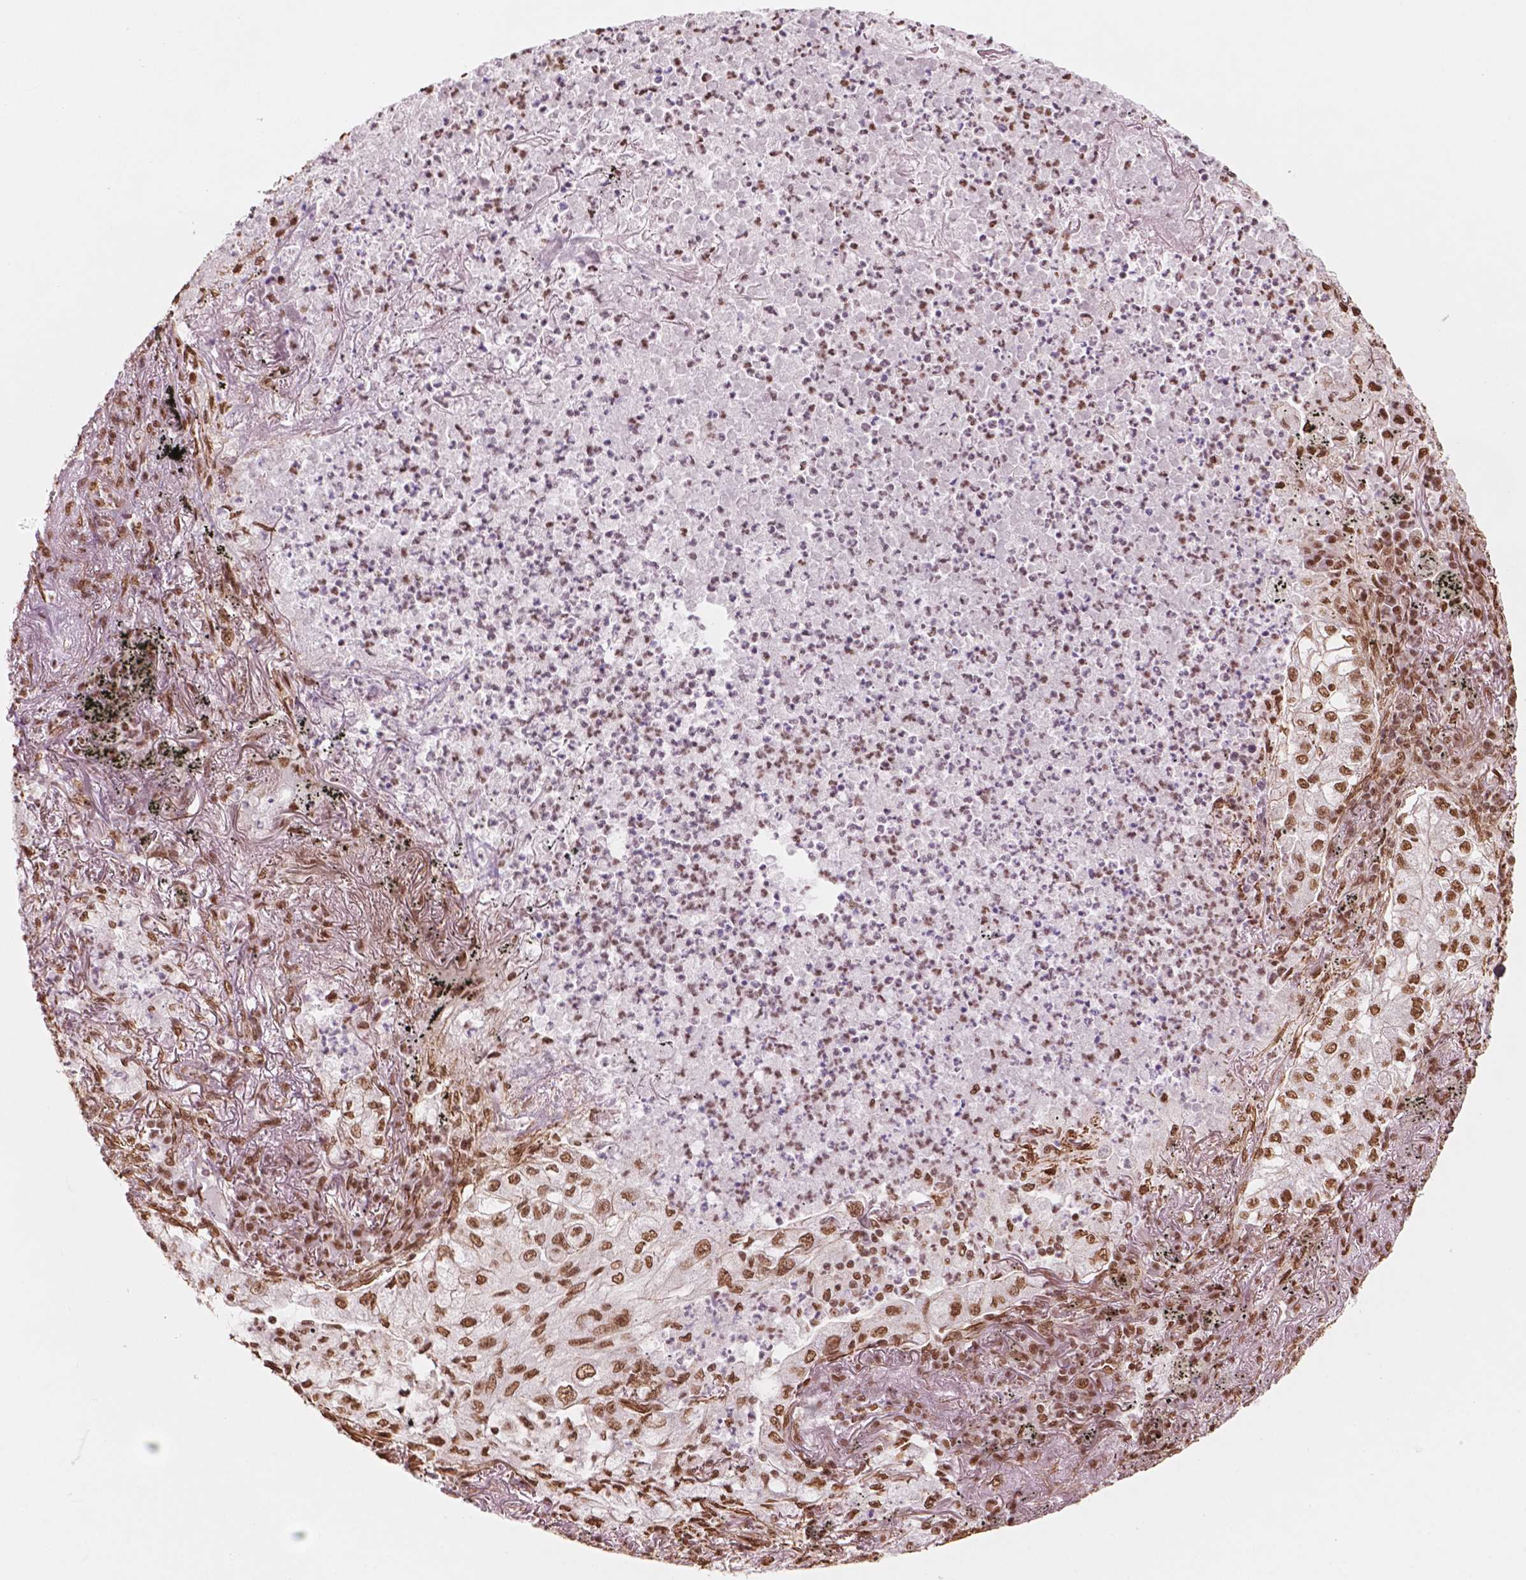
{"staining": {"intensity": "moderate", "quantity": ">75%", "location": "nuclear"}, "tissue": "lung cancer", "cell_type": "Tumor cells", "image_type": "cancer", "snomed": [{"axis": "morphology", "description": "Adenocarcinoma, NOS"}, {"axis": "topography", "description": "Lung"}], "caption": "Immunohistochemical staining of human lung adenocarcinoma reveals moderate nuclear protein expression in approximately >75% of tumor cells. (IHC, brightfield microscopy, high magnification).", "gene": "GTF3C5", "patient": {"sex": "female", "age": 73}}